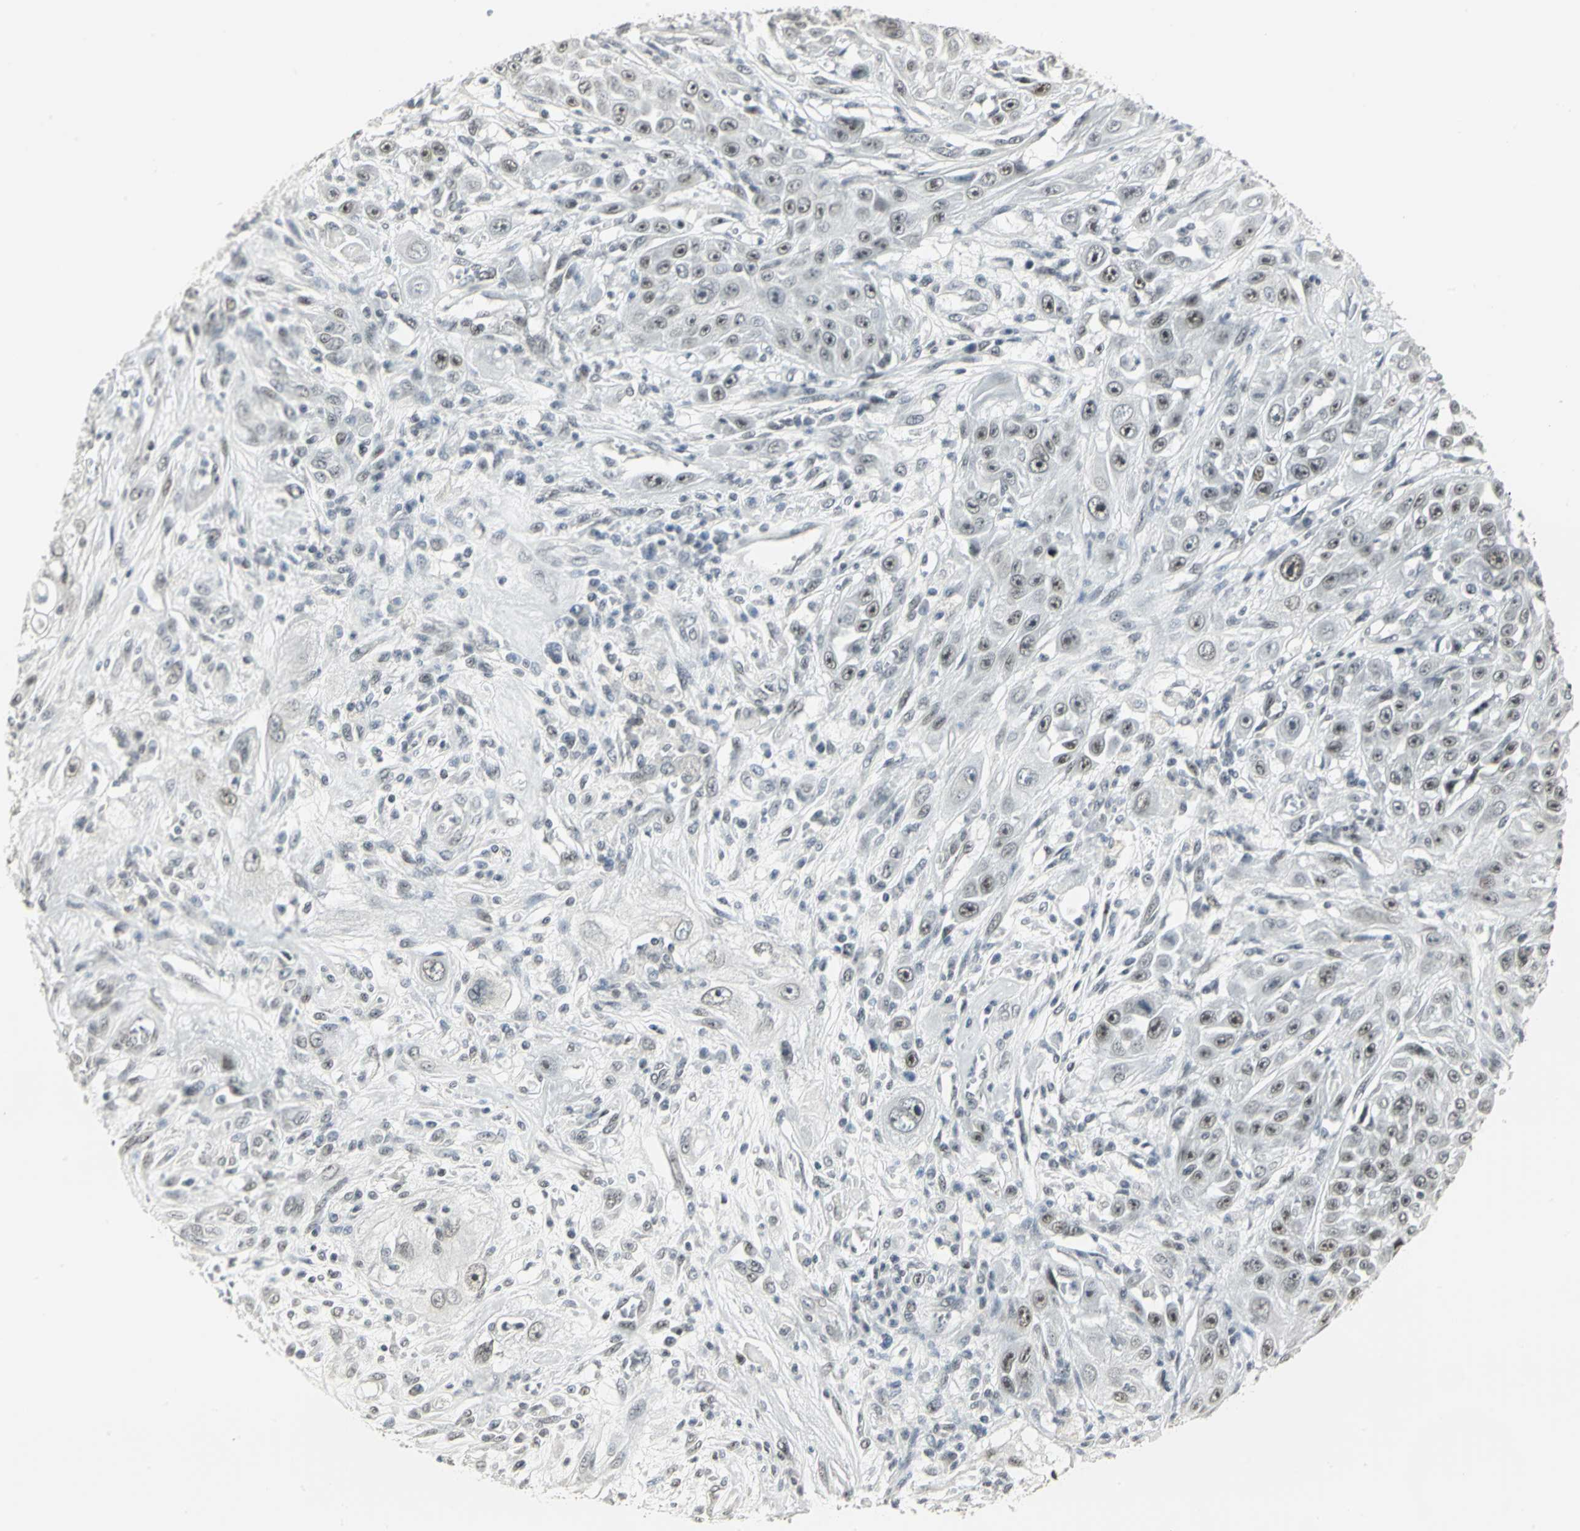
{"staining": {"intensity": "moderate", "quantity": ">75%", "location": "nuclear"}, "tissue": "skin cancer", "cell_type": "Tumor cells", "image_type": "cancer", "snomed": [{"axis": "morphology", "description": "Squamous cell carcinoma, NOS"}, {"axis": "topography", "description": "Skin"}], "caption": "Protein expression analysis of human skin squamous cell carcinoma reveals moderate nuclear expression in about >75% of tumor cells. (Stains: DAB (3,3'-diaminobenzidine) in brown, nuclei in blue, Microscopy: brightfield microscopy at high magnification).", "gene": "CBX3", "patient": {"sex": "male", "age": 75}}